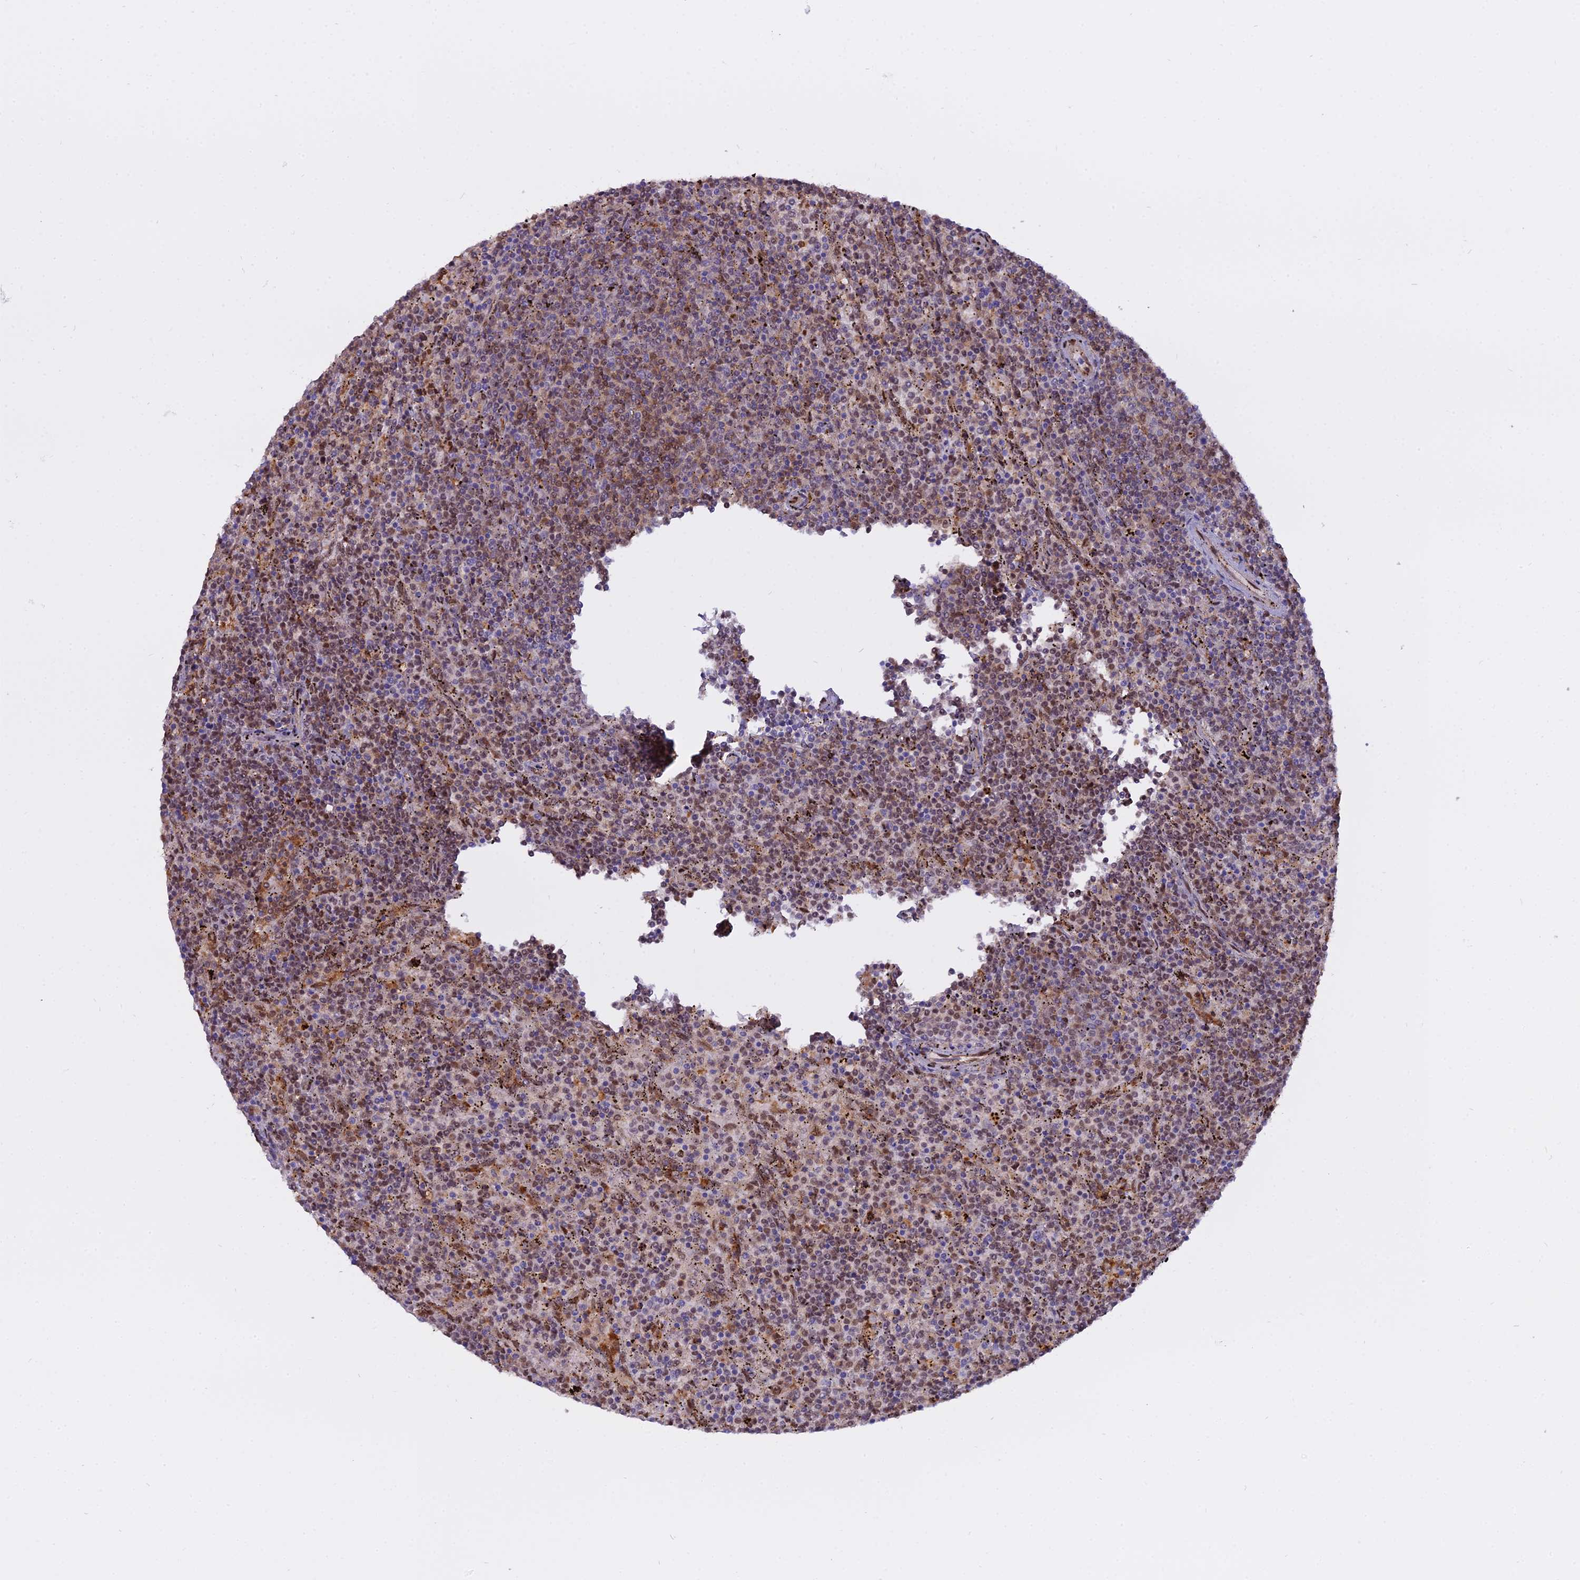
{"staining": {"intensity": "moderate", "quantity": "25%-75%", "location": "nuclear"}, "tissue": "lymphoma", "cell_type": "Tumor cells", "image_type": "cancer", "snomed": [{"axis": "morphology", "description": "Malignant lymphoma, non-Hodgkin's type, Low grade"}, {"axis": "topography", "description": "Spleen"}], "caption": "Immunohistochemistry (IHC) photomicrograph of neoplastic tissue: lymphoma stained using IHC reveals medium levels of moderate protein expression localized specifically in the nuclear of tumor cells, appearing as a nuclear brown color.", "gene": "NPEPL1", "patient": {"sex": "female", "age": 50}}